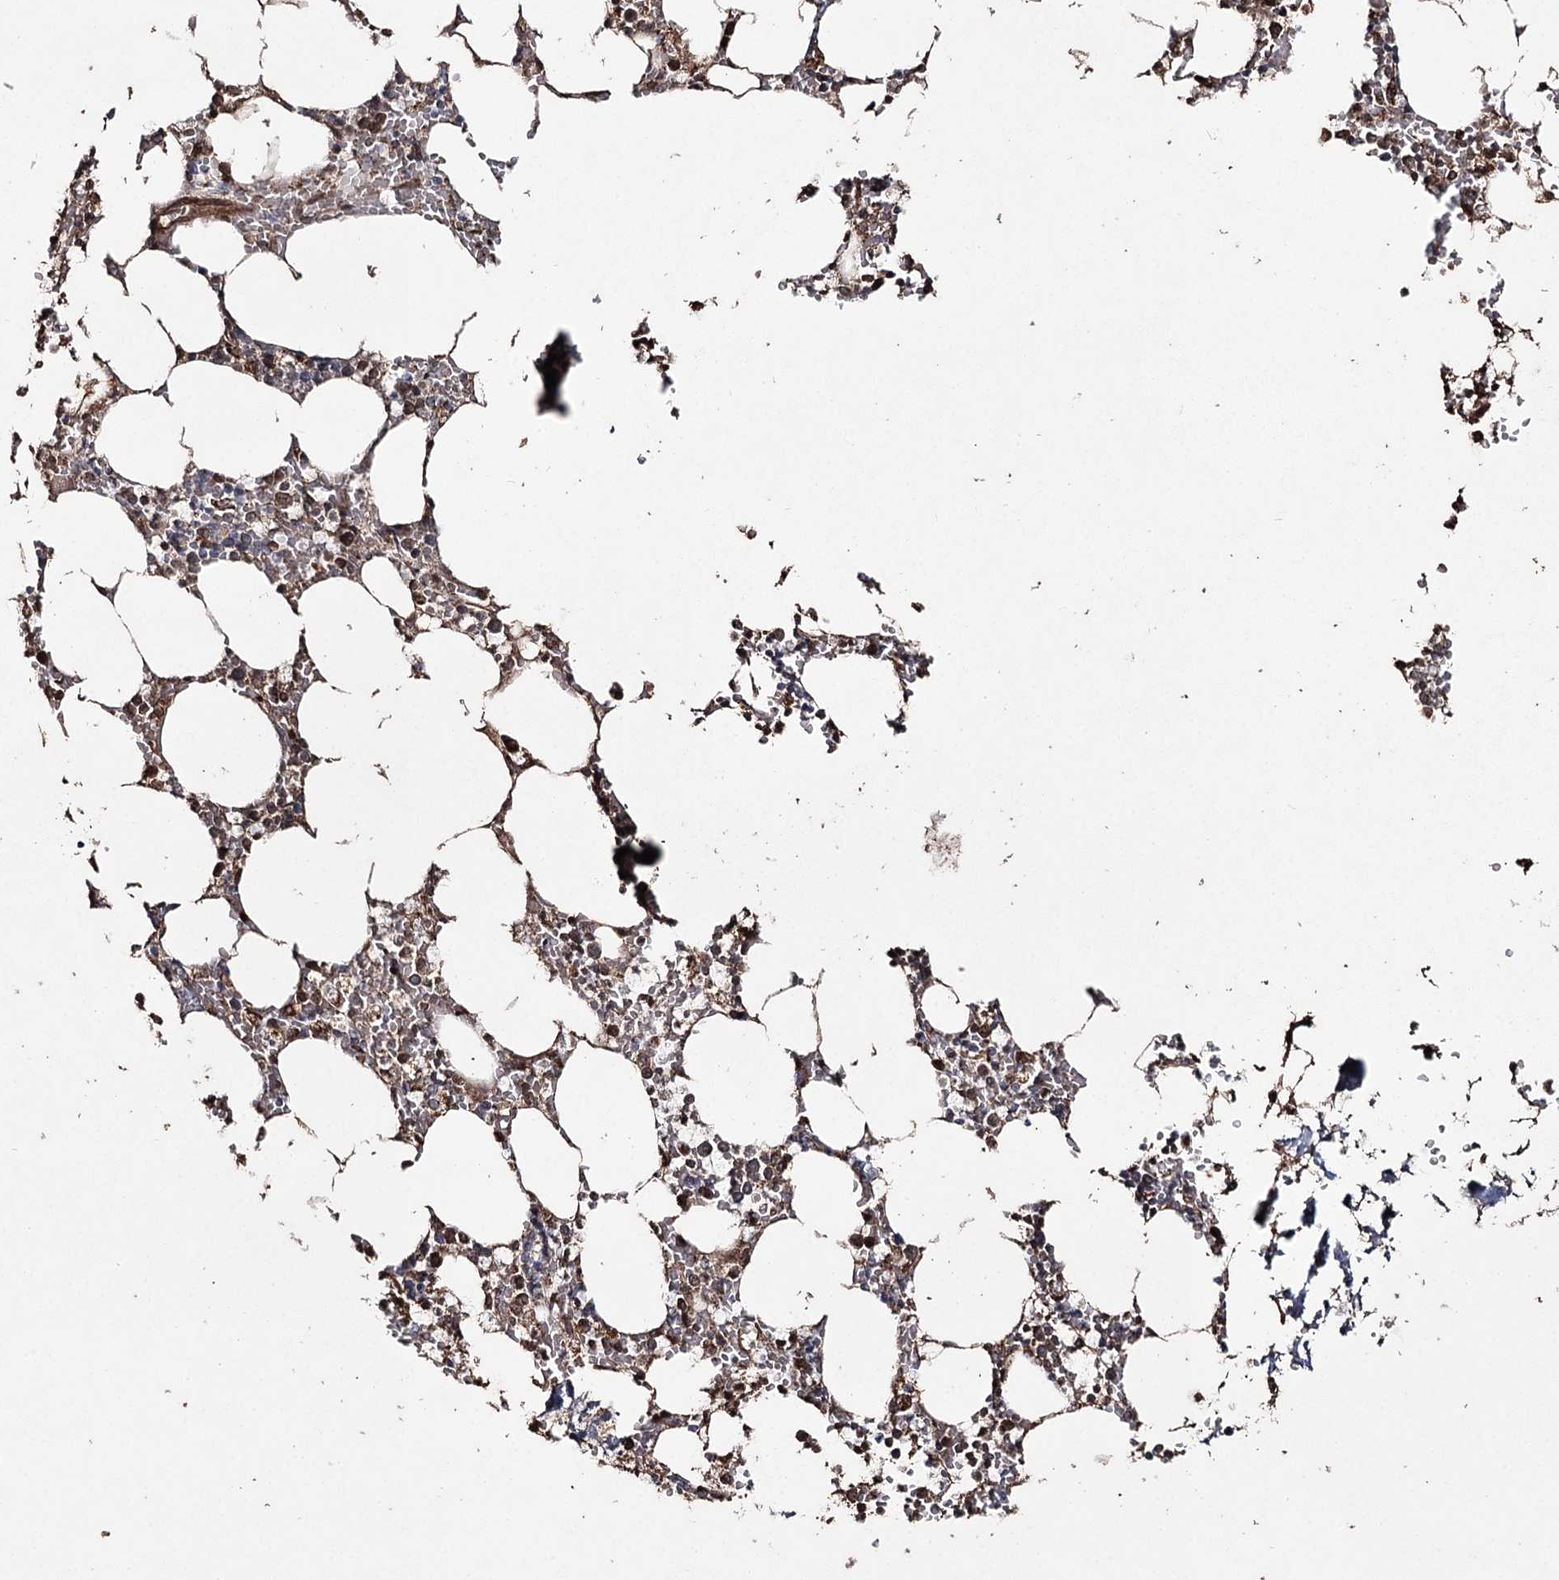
{"staining": {"intensity": "moderate", "quantity": "25%-75%", "location": "cytoplasmic/membranous,nuclear"}, "tissue": "bone marrow", "cell_type": "Hematopoietic cells", "image_type": "normal", "snomed": [{"axis": "morphology", "description": "Normal tissue, NOS"}, {"axis": "topography", "description": "Bone marrow"}], "caption": "High-power microscopy captured an IHC image of benign bone marrow, revealing moderate cytoplasmic/membranous,nuclear expression in approximately 25%-75% of hematopoietic cells. (DAB IHC with brightfield microscopy, high magnification).", "gene": "SLF2", "patient": {"sex": "male", "age": 70}}